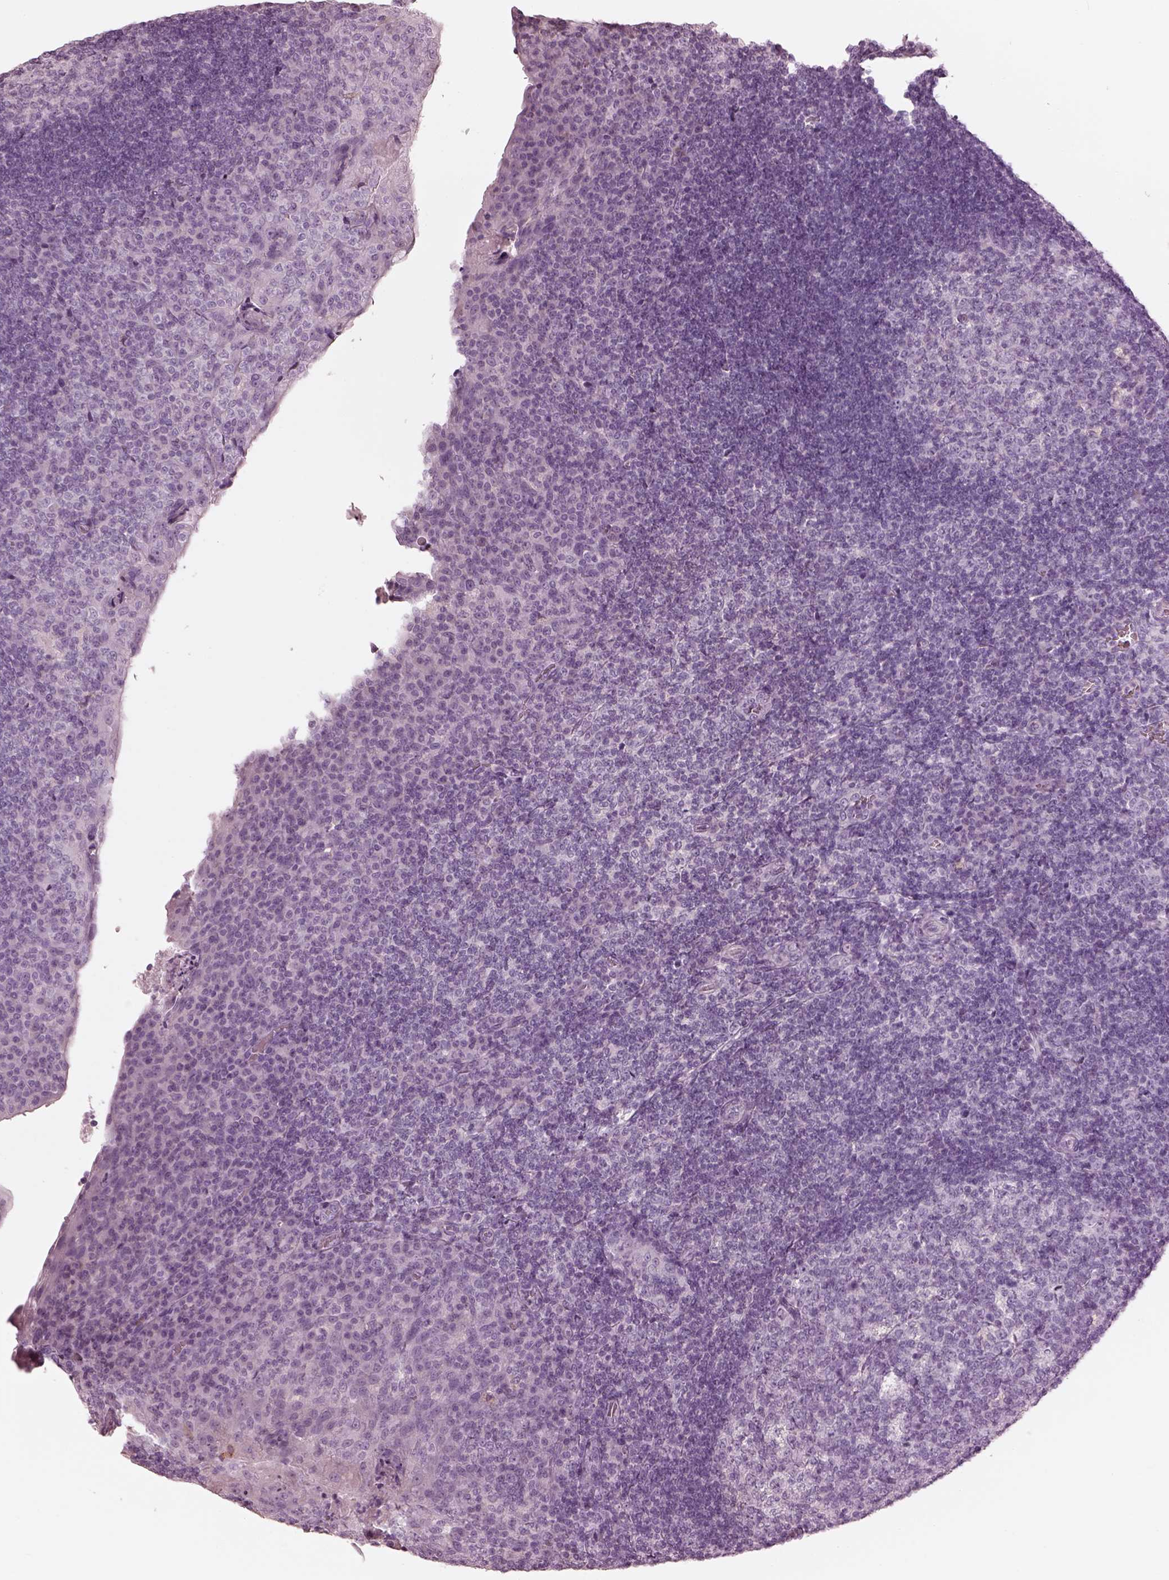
{"staining": {"intensity": "negative", "quantity": "none", "location": "none"}, "tissue": "tonsil", "cell_type": "Germinal center cells", "image_type": "normal", "snomed": [{"axis": "morphology", "description": "Normal tissue, NOS"}, {"axis": "topography", "description": "Tonsil"}], "caption": "Germinal center cells are negative for protein expression in benign human tonsil.", "gene": "RSPH9", "patient": {"sex": "male", "age": 17}}